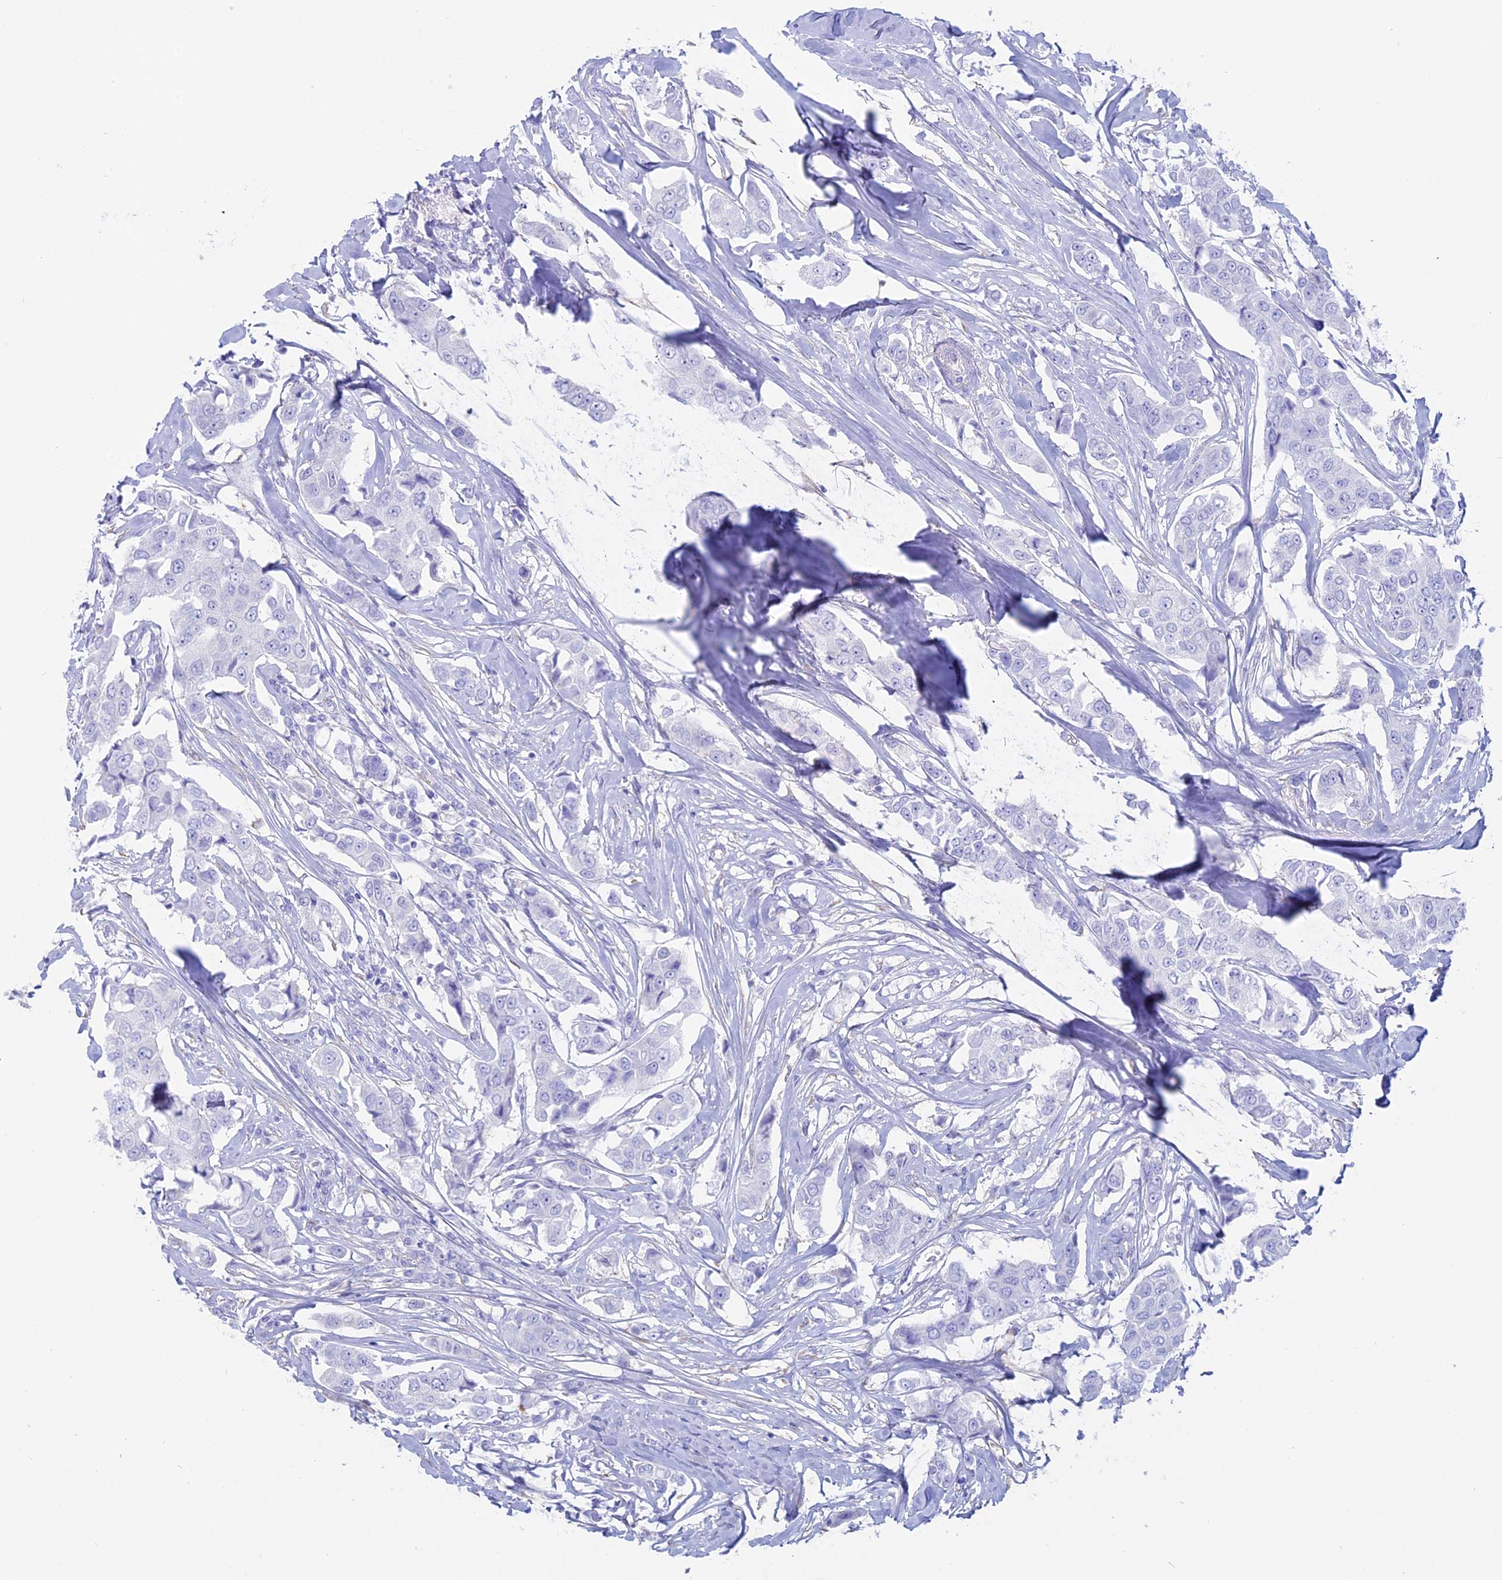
{"staining": {"intensity": "negative", "quantity": "none", "location": "none"}, "tissue": "breast cancer", "cell_type": "Tumor cells", "image_type": "cancer", "snomed": [{"axis": "morphology", "description": "Duct carcinoma"}, {"axis": "topography", "description": "Breast"}], "caption": "Tumor cells show no significant protein positivity in breast cancer. (Brightfield microscopy of DAB IHC at high magnification).", "gene": "OR2AE1", "patient": {"sex": "female", "age": 80}}